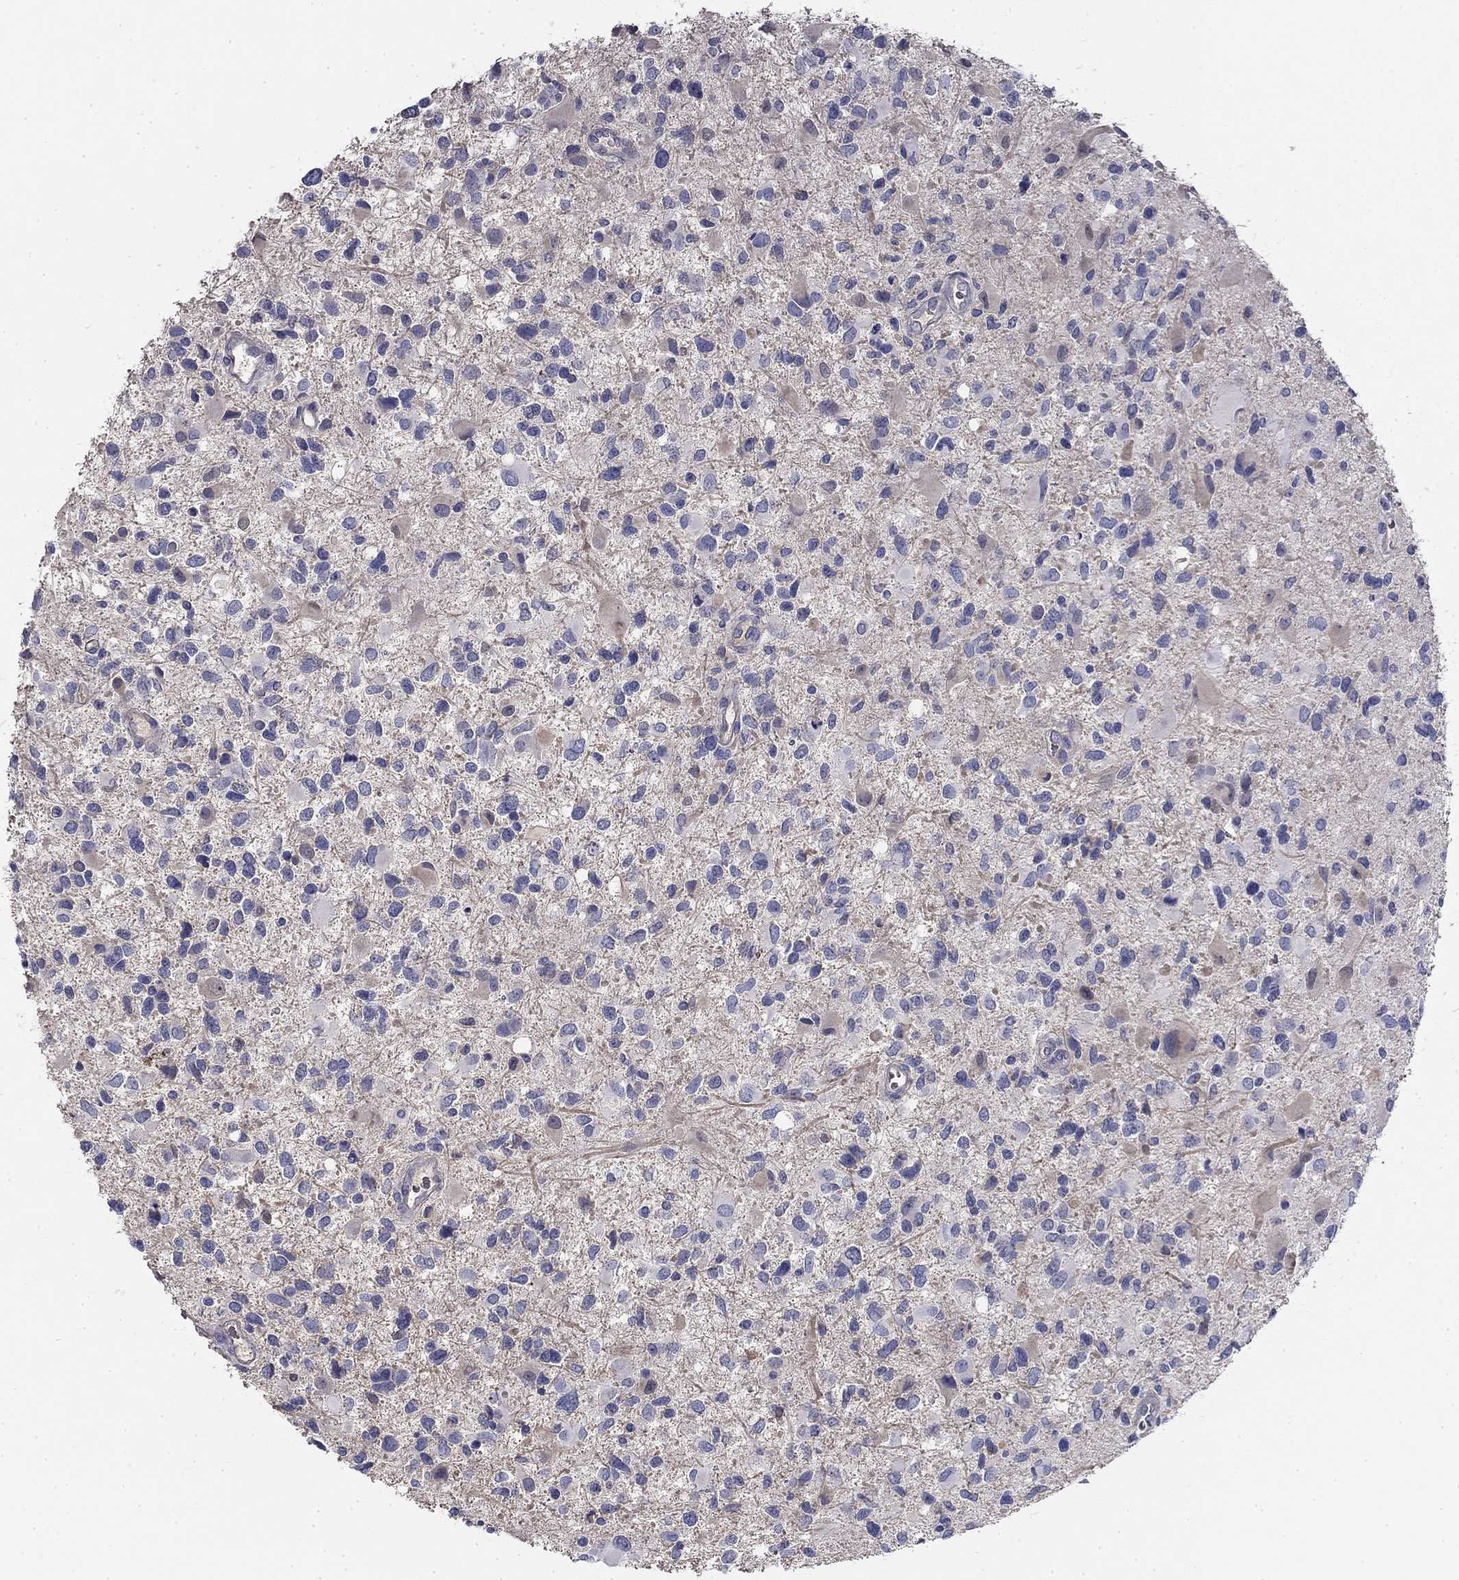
{"staining": {"intensity": "negative", "quantity": "none", "location": "none"}, "tissue": "glioma", "cell_type": "Tumor cells", "image_type": "cancer", "snomed": [{"axis": "morphology", "description": "Glioma, malignant, Low grade"}, {"axis": "topography", "description": "Brain"}], "caption": "Tumor cells show no significant expression in glioma.", "gene": "CPLX4", "patient": {"sex": "female", "age": 32}}